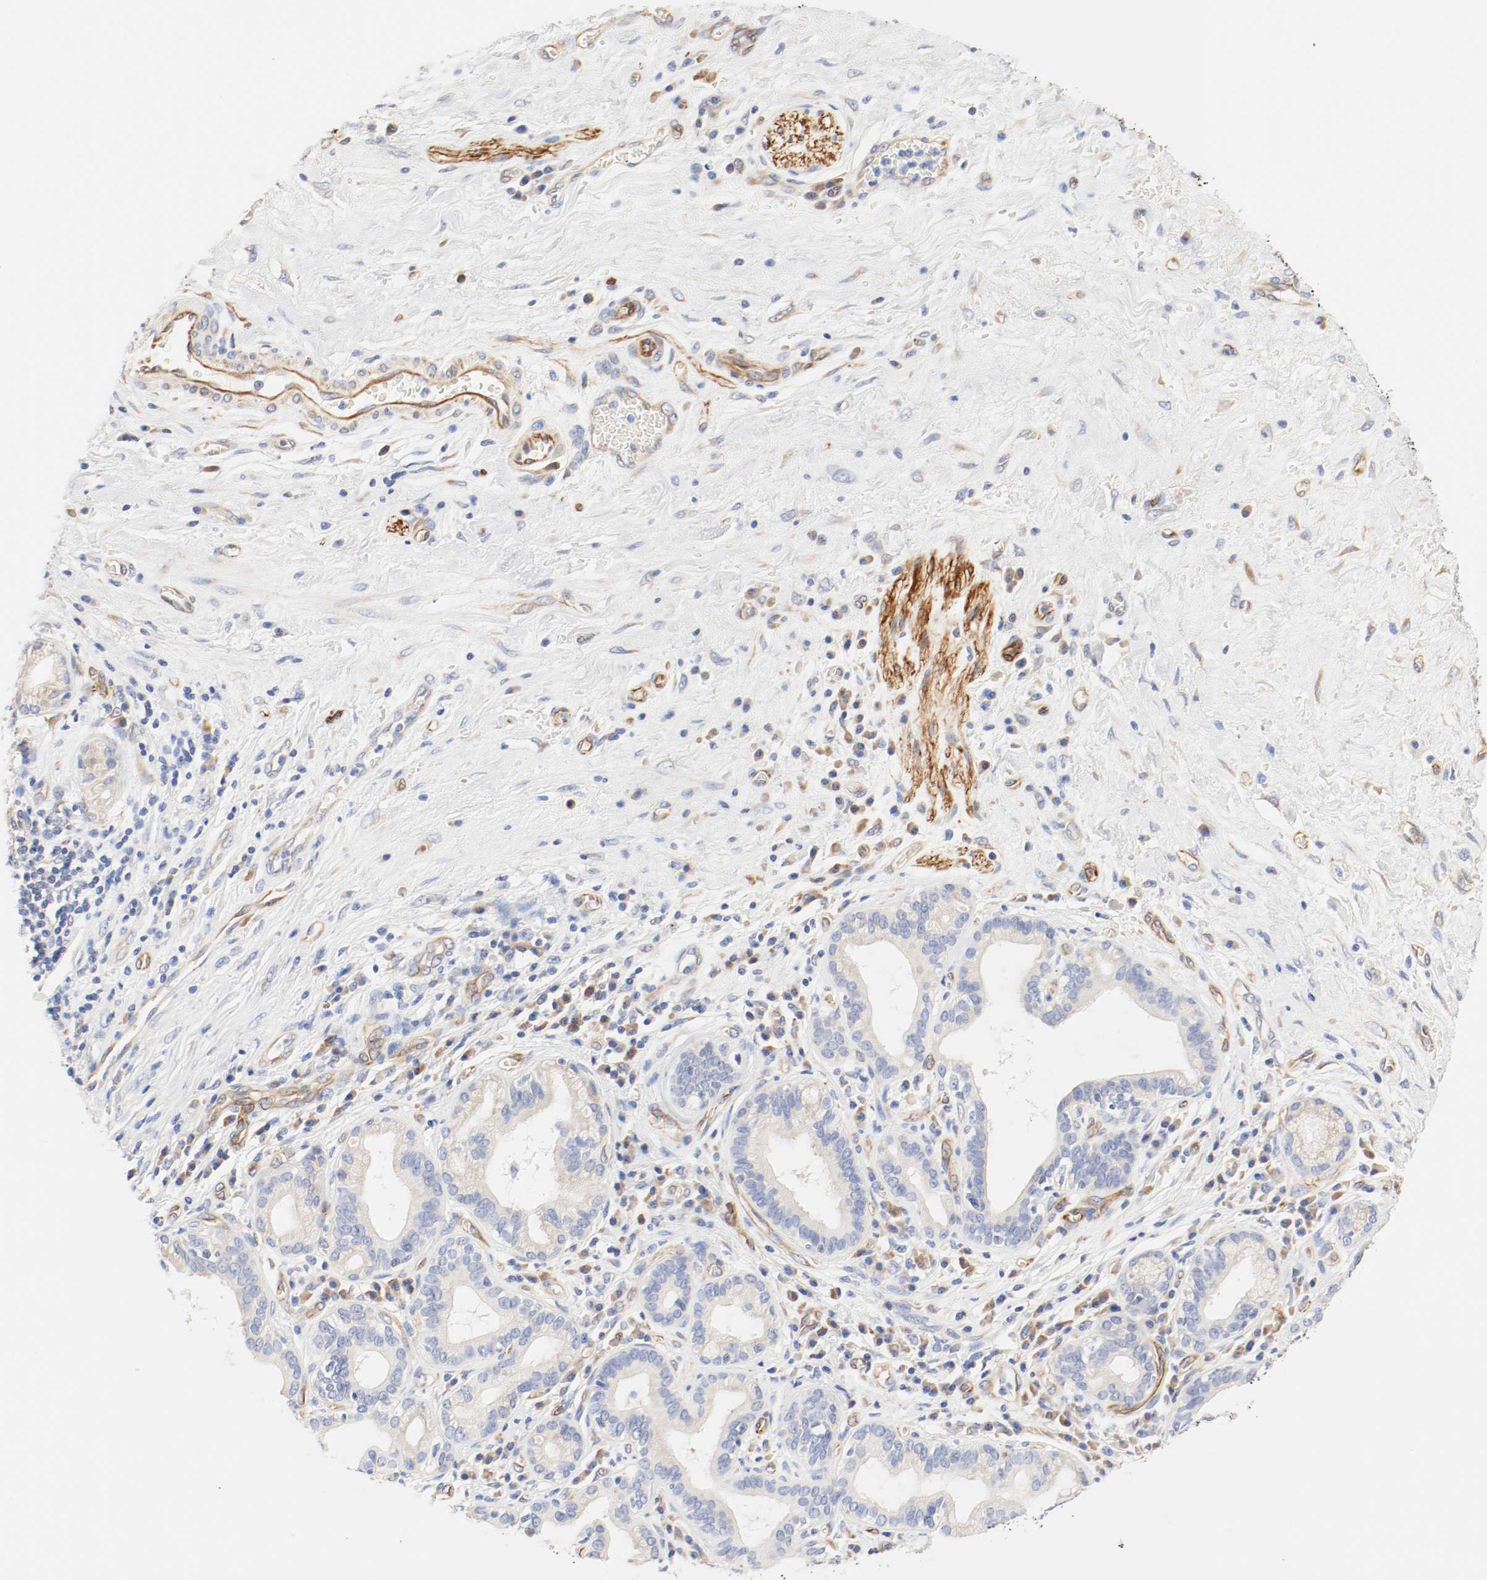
{"staining": {"intensity": "weak", "quantity": "<25%", "location": "cytoplasmic/membranous"}, "tissue": "pancreatic cancer", "cell_type": "Tumor cells", "image_type": "cancer", "snomed": [{"axis": "morphology", "description": "Adenocarcinoma, NOS"}, {"axis": "topography", "description": "Pancreas"}], "caption": "An IHC micrograph of adenocarcinoma (pancreatic) is shown. There is no staining in tumor cells of adenocarcinoma (pancreatic). (Stains: DAB (3,3'-diaminobenzidine) immunohistochemistry with hematoxylin counter stain, Microscopy: brightfield microscopy at high magnification).", "gene": "GIT1", "patient": {"sex": "female", "age": 73}}